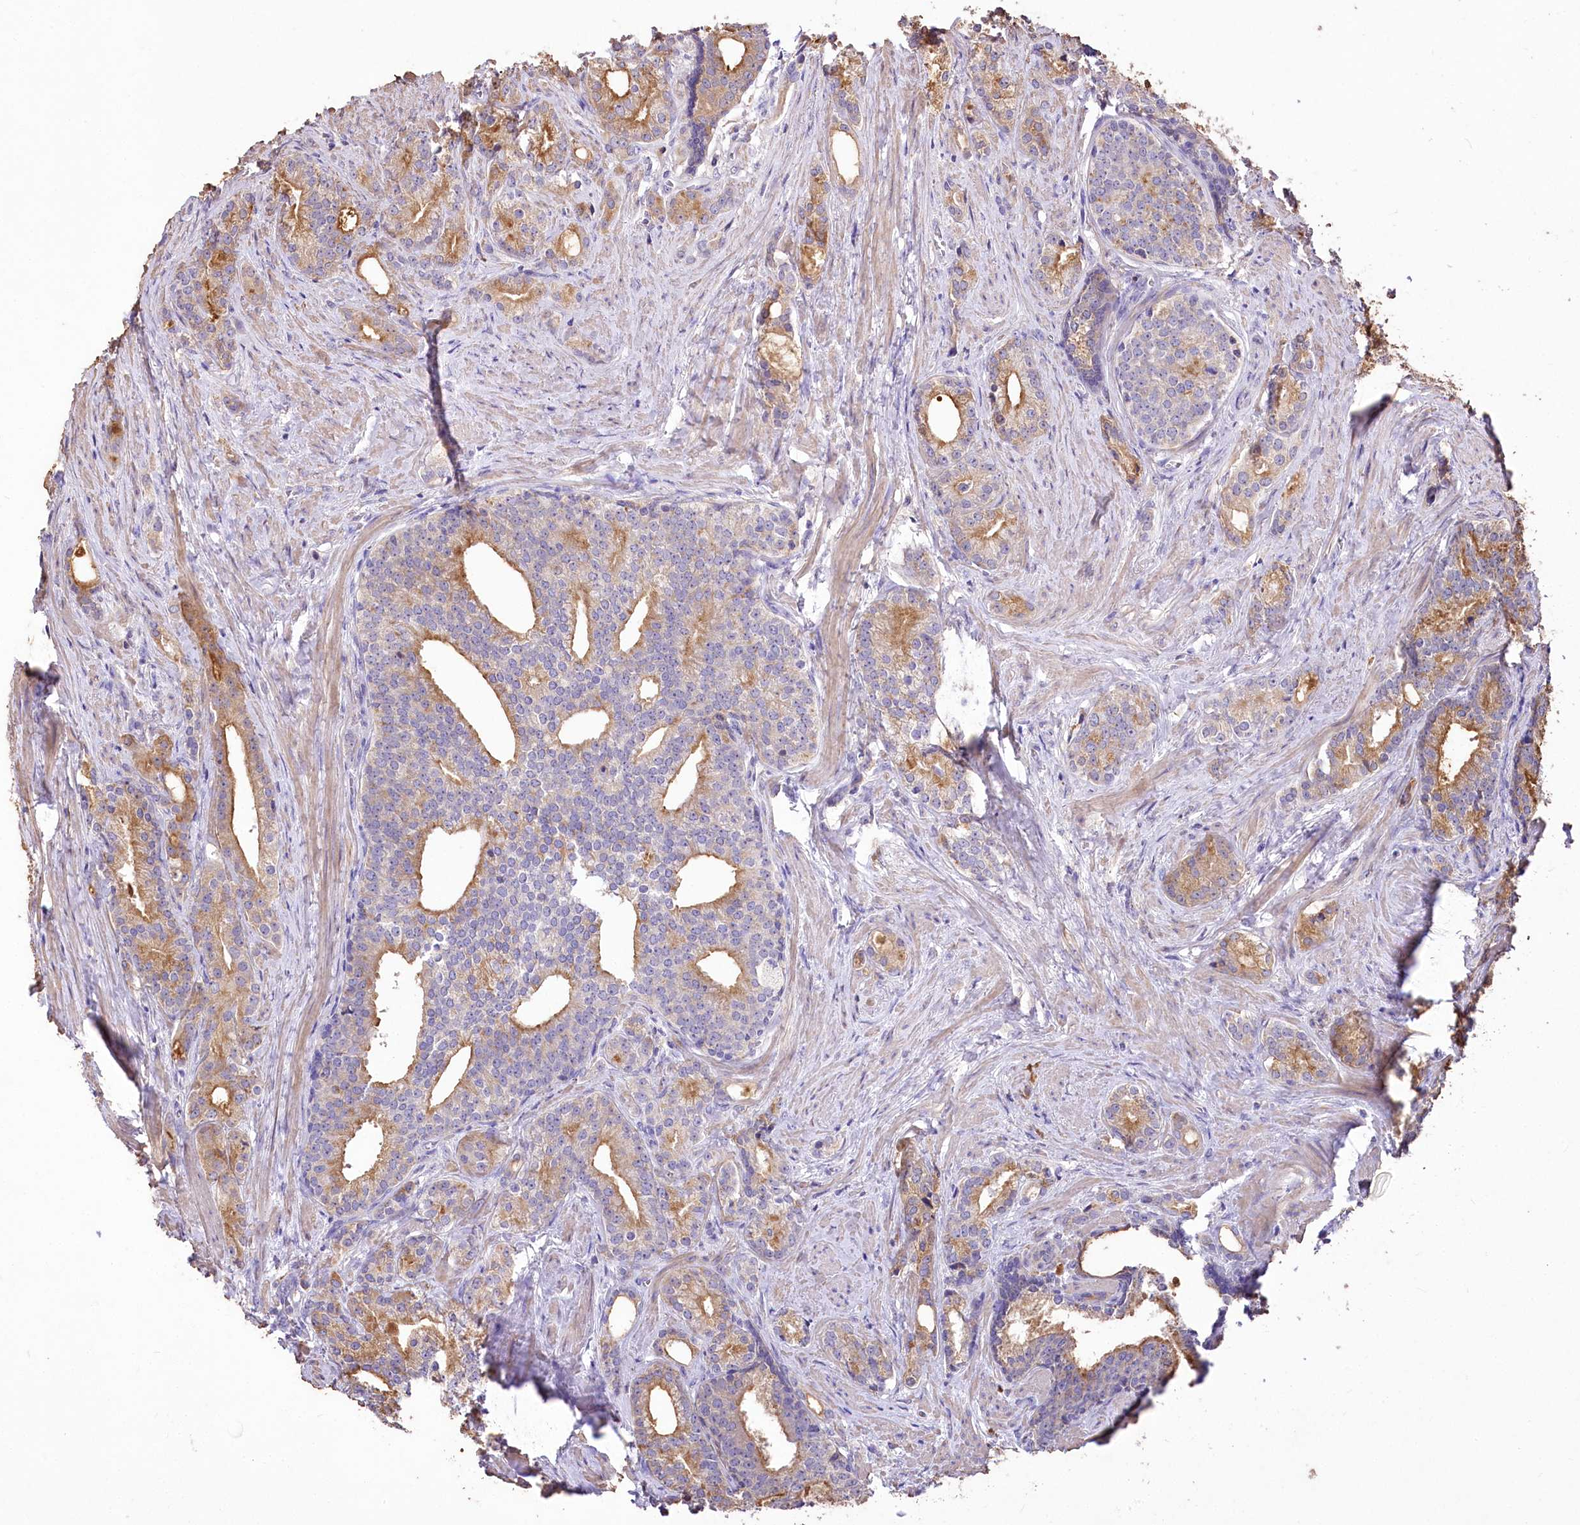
{"staining": {"intensity": "moderate", "quantity": "<25%", "location": "cytoplasmic/membranous"}, "tissue": "prostate cancer", "cell_type": "Tumor cells", "image_type": "cancer", "snomed": [{"axis": "morphology", "description": "Adenocarcinoma, Low grade"}, {"axis": "topography", "description": "Prostate"}], "caption": "High-magnification brightfield microscopy of prostate low-grade adenocarcinoma stained with DAB (3,3'-diaminobenzidine) (brown) and counterstained with hematoxylin (blue). tumor cells exhibit moderate cytoplasmic/membranous staining is appreciated in about<25% of cells. (Stains: DAB in brown, nuclei in blue, Microscopy: brightfield microscopy at high magnification).", "gene": "PCYOX1L", "patient": {"sex": "male", "age": 71}}